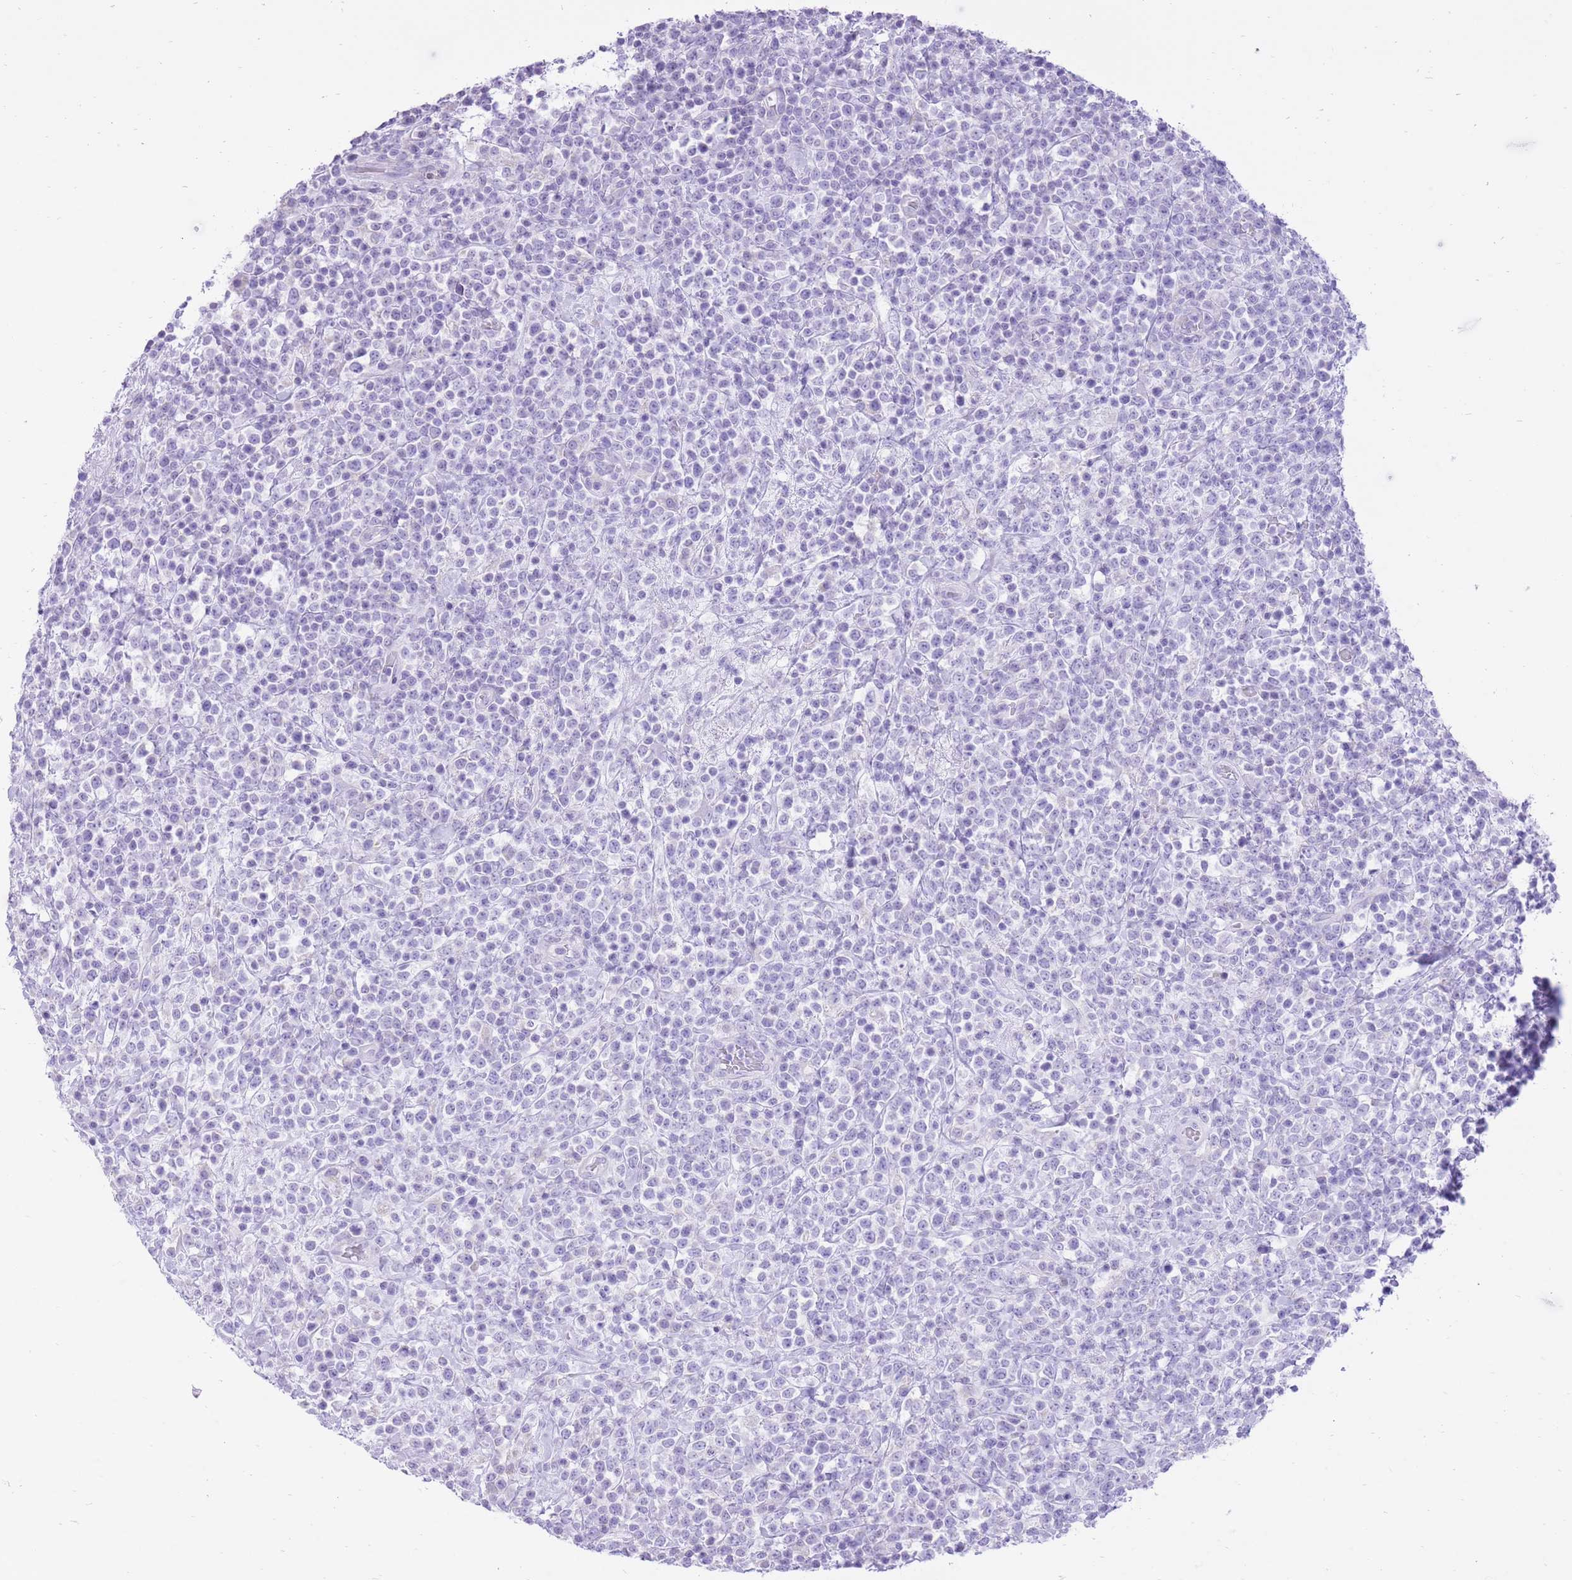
{"staining": {"intensity": "negative", "quantity": "none", "location": "none"}, "tissue": "lymphoma", "cell_type": "Tumor cells", "image_type": "cancer", "snomed": [{"axis": "morphology", "description": "Malignant lymphoma, non-Hodgkin's type, High grade"}, {"axis": "topography", "description": "Colon"}], "caption": "Immunohistochemistry (IHC) micrograph of human lymphoma stained for a protein (brown), which demonstrates no expression in tumor cells. (DAB immunohistochemistry with hematoxylin counter stain).", "gene": "SLC4A4", "patient": {"sex": "female", "age": 53}}